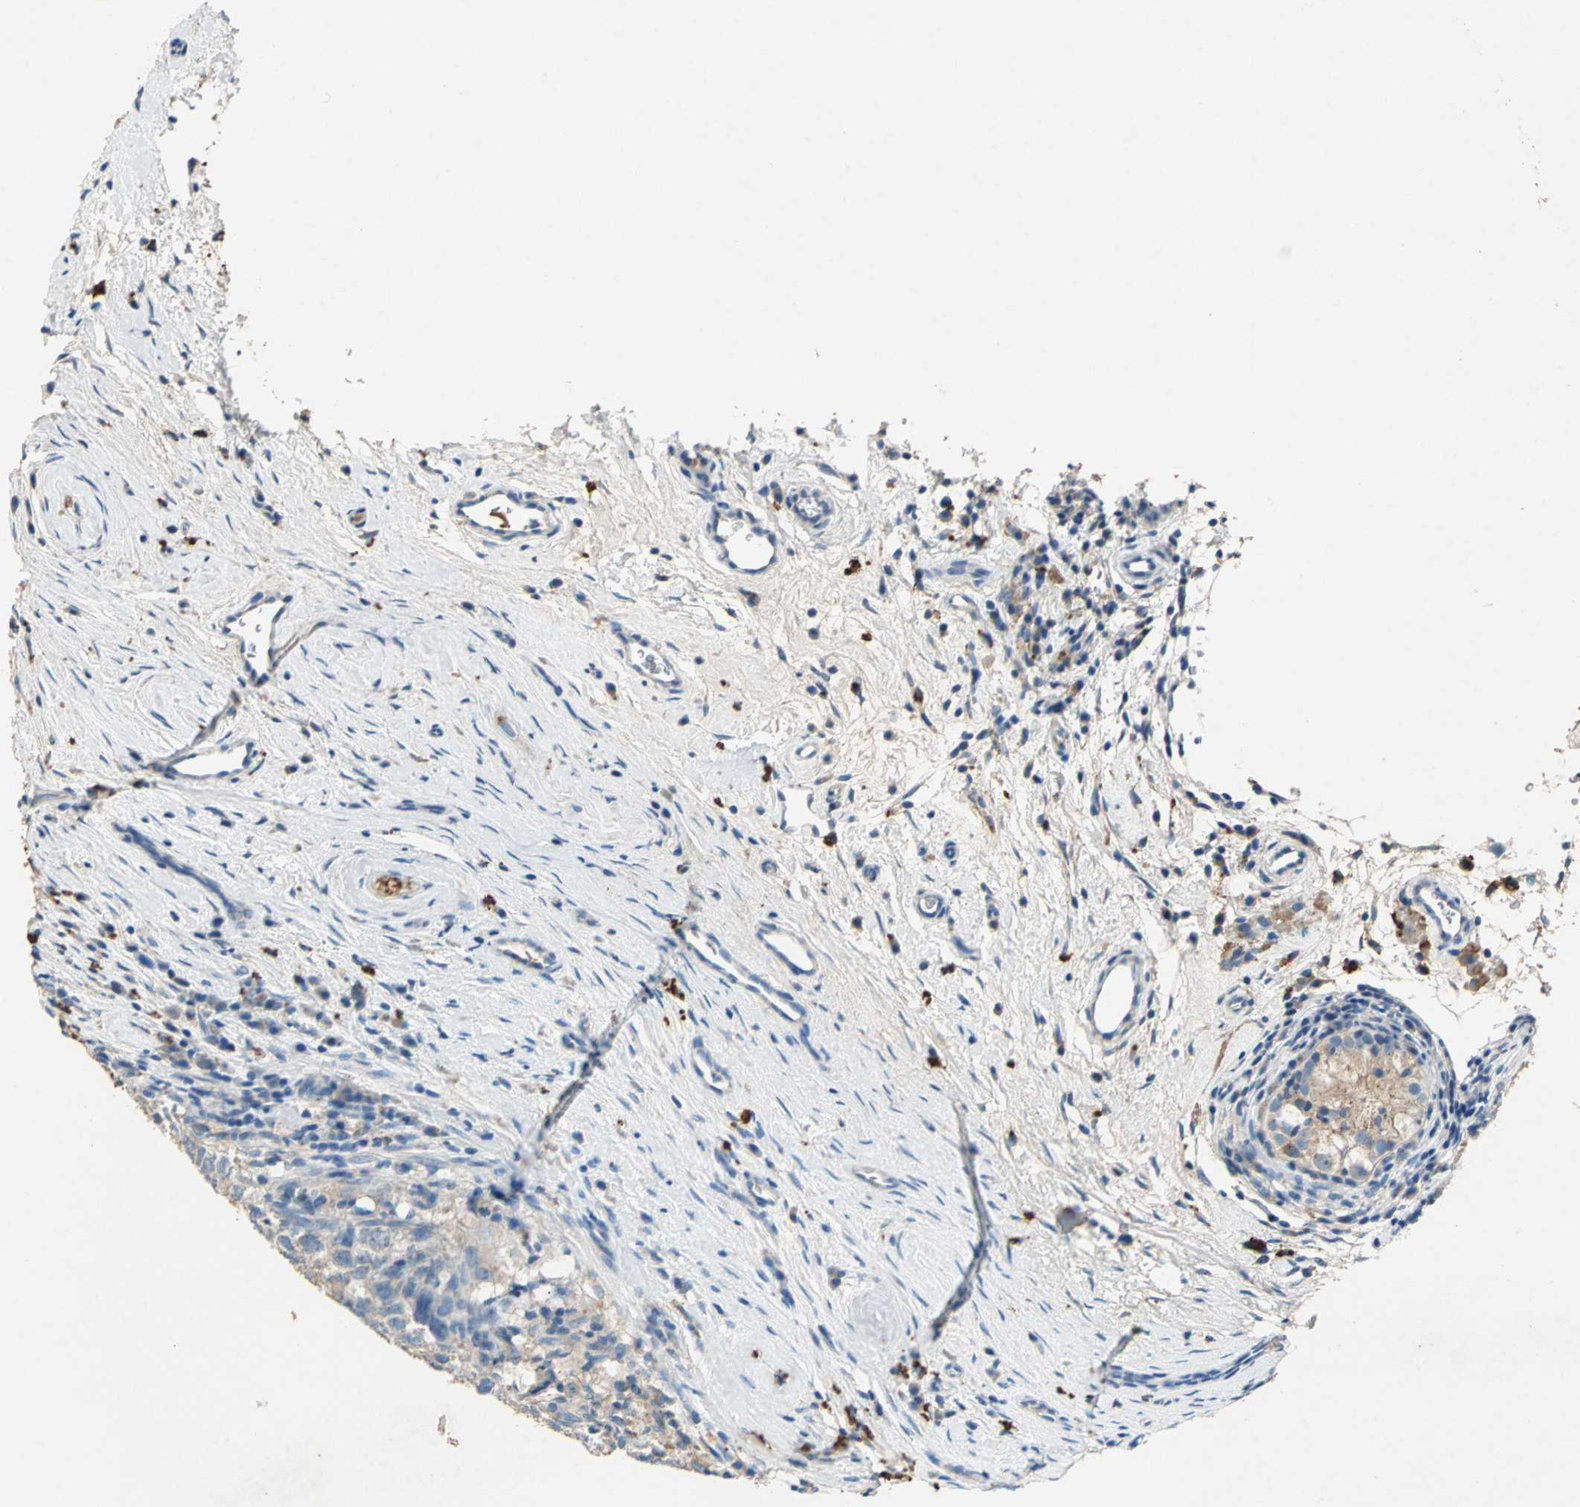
{"staining": {"intensity": "weak", "quantity": ">75%", "location": "cytoplasmic/membranous"}, "tissue": "testis cancer", "cell_type": "Tumor cells", "image_type": "cancer", "snomed": [{"axis": "morphology", "description": "Carcinoma, Embryonal, NOS"}, {"axis": "topography", "description": "Testis"}], "caption": "Tumor cells reveal low levels of weak cytoplasmic/membranous positivity in approximately >75% of cells in human embryonal carcinoma (testis). (Brightfield microscopy of DAB IHC at high magnification).", "gene": "ADAMTS5", "patient": {"sex": "male", "age": 21}}